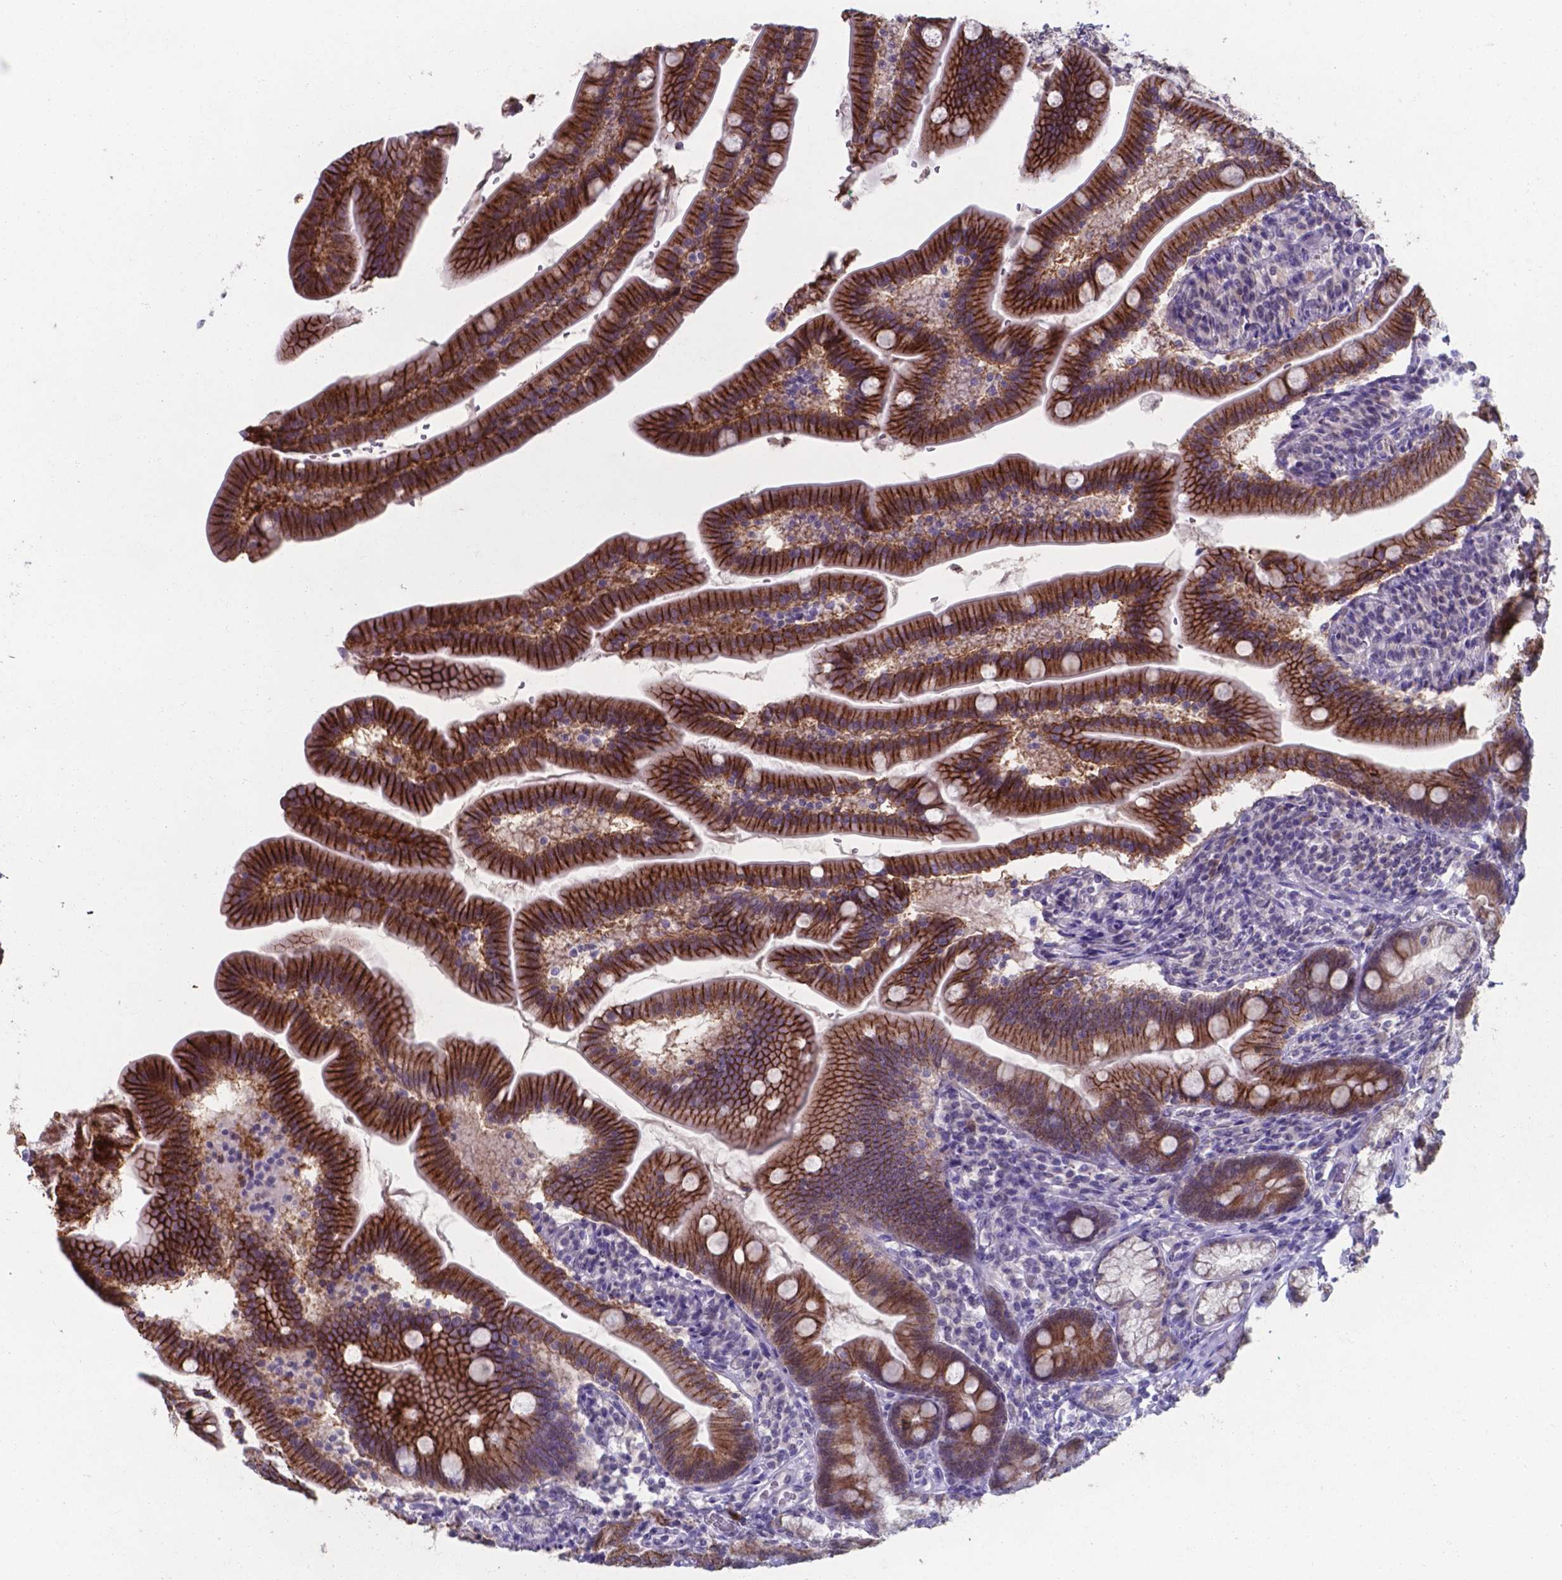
{"staining": {"intensity": "strong", "quantity": ">75%", "location": "cytoplasmic/membranous"}, "tissue": "duodenum", "cell_type": "Glandular cells", "image_type": "normal", "snomed": [{"axis": "morphology", "description": "Normal tissue, NOS"}, {"axis": "topography", "description": "Duodenum"}], "caption": "About >75% of glandular cells in normal duodenum exhibit strong cytoplasmic/membranous protein positivity as visualized by brown immunohistochemical staining.", "gene": "UBE2E2", "patient": {"sex": "female", "age": 67}}